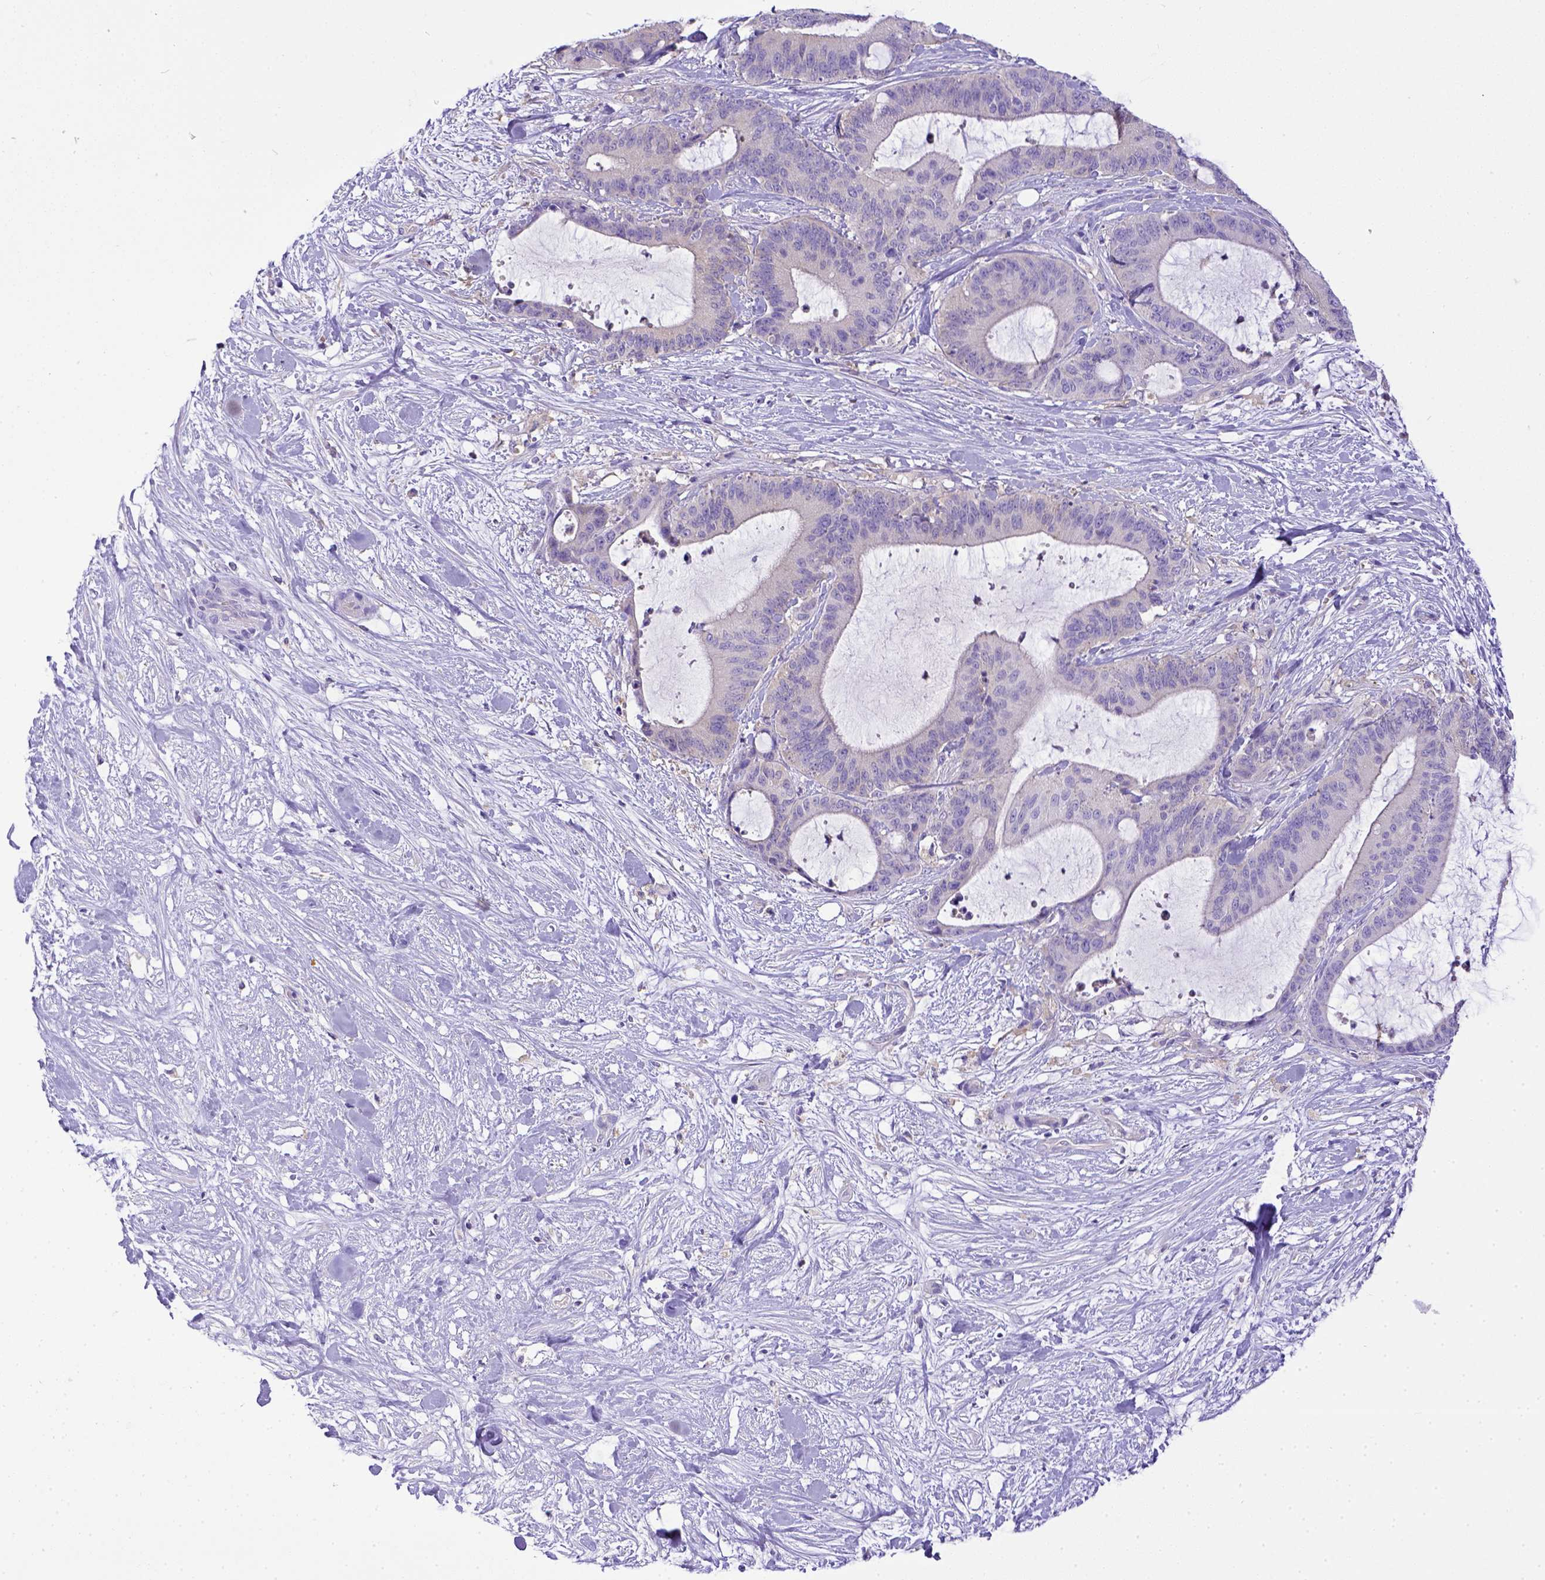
{"staining": {"intensity": "negative", "quantity": "none", "location": "none"}, "tissue": "liver cancer", "cell_type": "Tumor cells", "image_type": "cancer", "snomed": [{"axis": "morphology", "description": "Cholangiocarcinoma"}, {"axis": "topography", "description": "Liver"}], "caption": "Human liver cancer (cholangiocarcinoma) stained for a protein using immunohistochemistry exhibits no expression in tumor cells.", "gene": "CD40", "patient": {"sex": "female", "age": 73}}